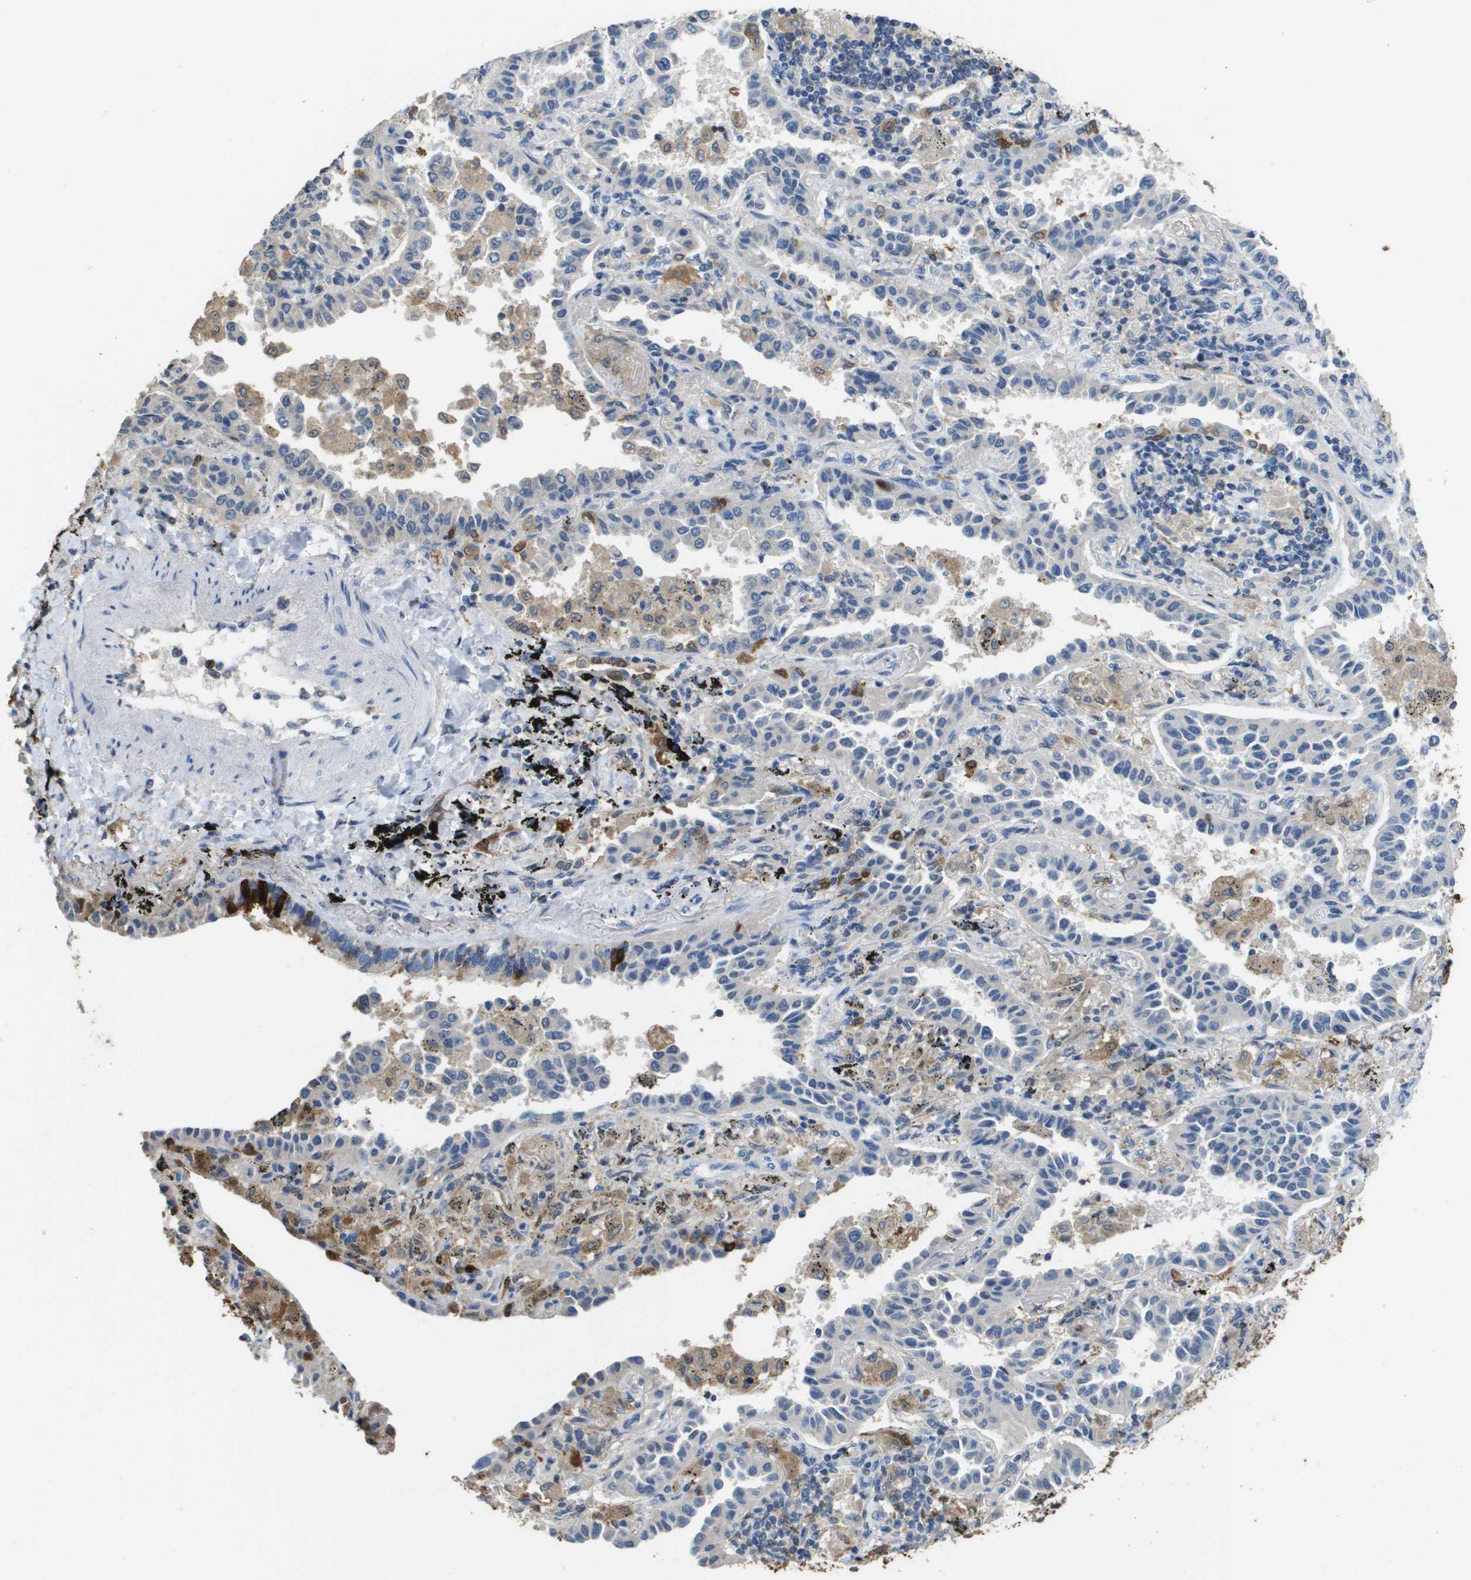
{"staining": {"intensity": "negative", "quantity": "none", "location": "none"}, "tissue": "lung cancer", "cell_type": "Tumor cells", "image_type": "cancer", "snomed": [{"axis": "morphology", "description": "Normal tissue, NOS"}, {"axis": "morphology", "description": "Adenocarcinoma, NOS"}, {"axis": "topography", "description": "Lung"}], "caption": "Immunohistochemistry of adenocarcinoma (lung) displays no staining in tumor cells.", "gene": "FABP5", "patient": {"sex": "male", "age": 59}}